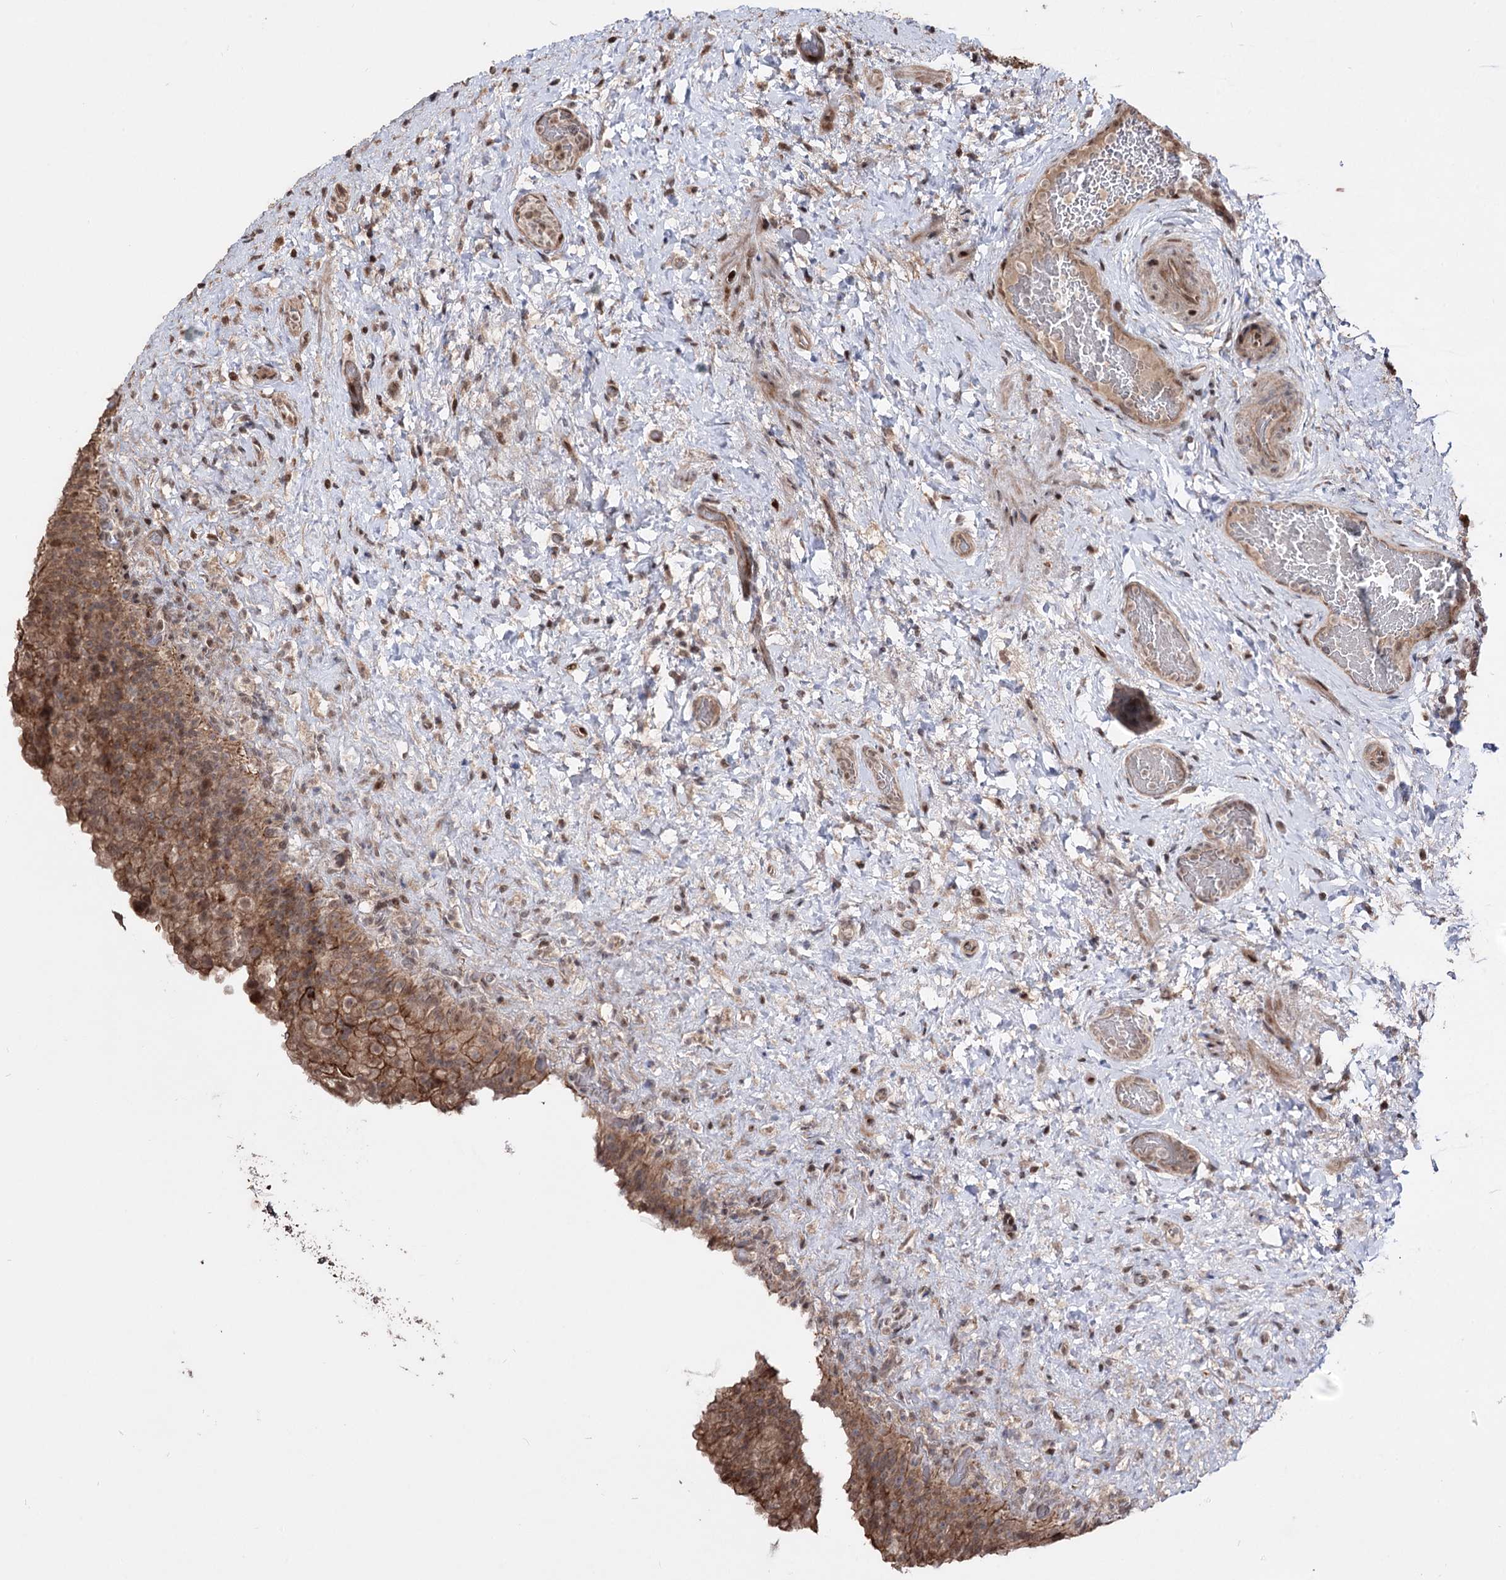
{"staining": {"intensity": "moderate", "quantity": ">75%", "location": "cytoplasmic/membranous,nuclear"}, "tissue": "urinary bladder", "cell_type": "Urothelial cells", "image_type": "normal", "snomed": [{"axis": "morphology", "description": "Normal tissue, NOS"}, {"axis": "topography", "description": "Urinary bladder"}], "caption": "The immunohistochemical stain labels moderate cytoplasmic/membranous,nuclear positivity in urothelial cells of normal urinary bladder. (DAB (3,3'-diaminobenzidine) IHC, brown staining for protein, blue staining for nuclei).", "gene": "CPNE8", "patient": {"sex": "female", "age": 27}}